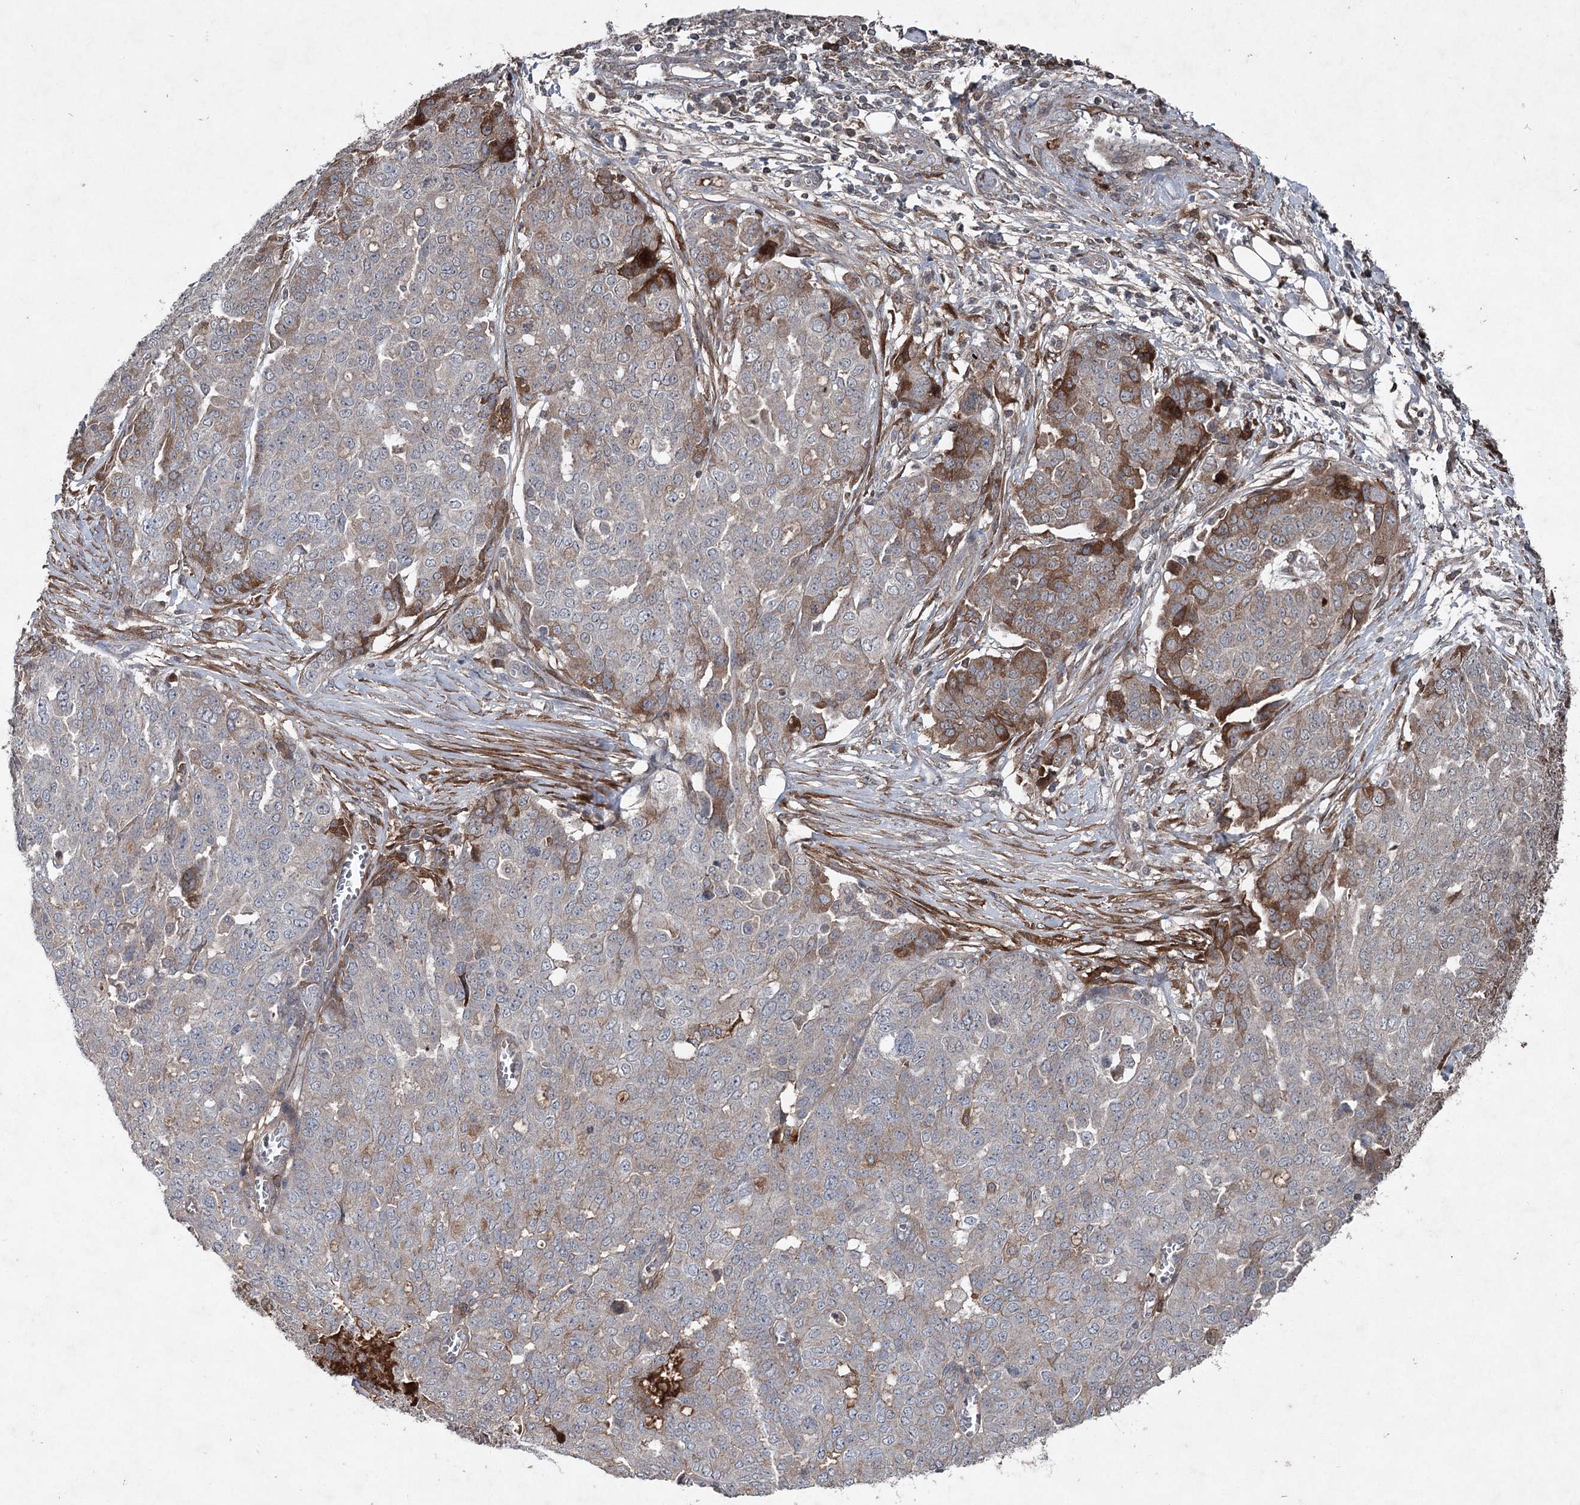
{"staining": {"intensity": "moderate", "quantity": "<25%", "location": "cytoplasmic/membranous"}, "tissue": "ovarian cancer", "cell_type": "Tumor cells", "image_type": "cancer", "snomed": [{"axis": "morphology", "description": "Cystadenocarcinoma, serous, NOS"}, {"axis": "topography", "description": "Soft tissue"}, {"axis": "topography", "description": "Ovary"}], "caption": "A high-resolution micrograph shows immunohistochemistry staining of ovarian cancer, which demonstrates moderate cytoplasmic/membranous staining in about <25% of tumor cells.", "gene": "PGLYRP2", "patient": {"sex": "female", "age": 57}}